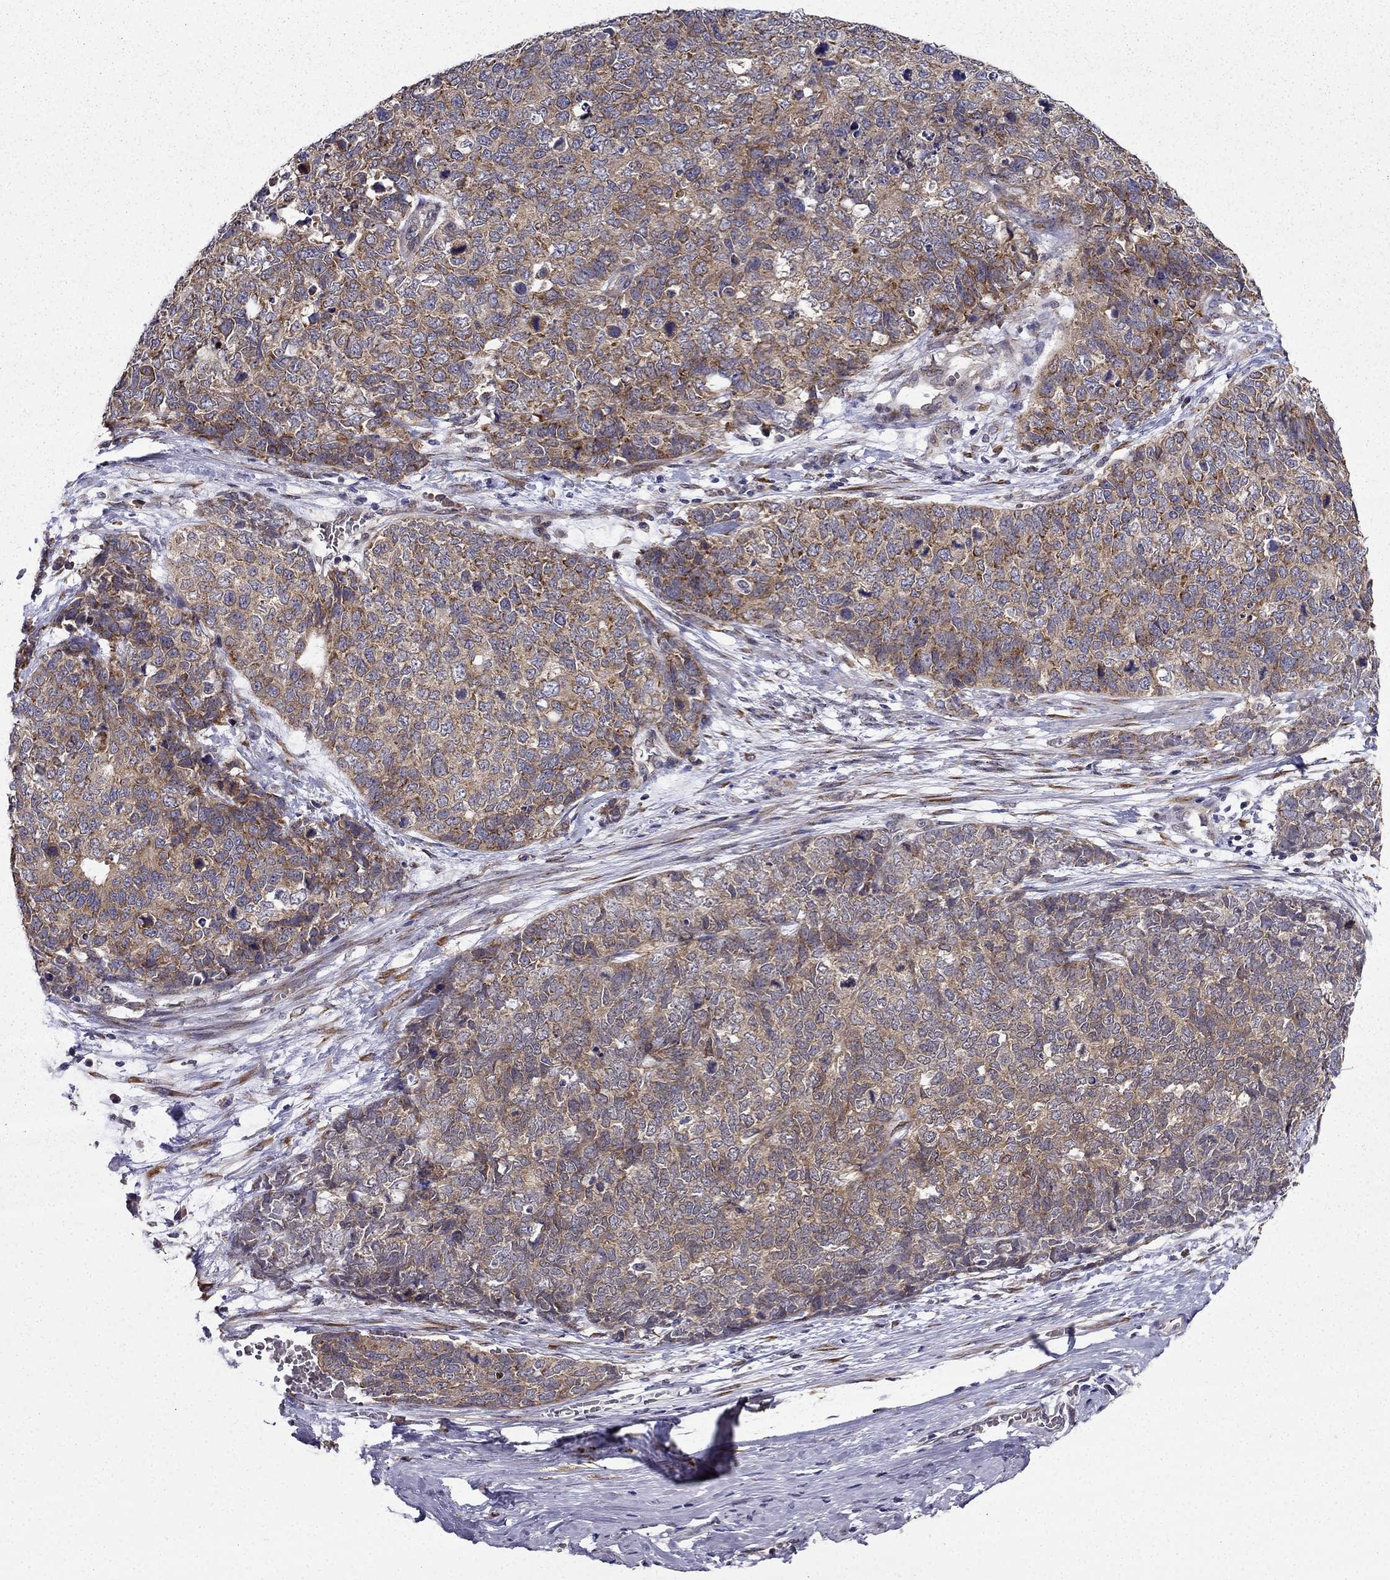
{"staining": {"intensity": "moderate", "quantity": "<25%", "location": "cytoplasmic/membranous"}, "tissue": "cervical cancer", "cell_type": "Tumor cells", "image_type": "cancer", "snomed": [{"axis": "morphology", "description": "Squamous cell carcinoma, NOS"}, {"axis": "topography", "description": "Cervix"}], "caption": "Cervical squamous cell carcinoma stained for a protein (brown) exhibits moderate cytoplasmic/membranous positive positivity in approximately <25% of tumor cells.", "gene": "ARHGEF28", "patient": {"sex": "female", "age": 63}}